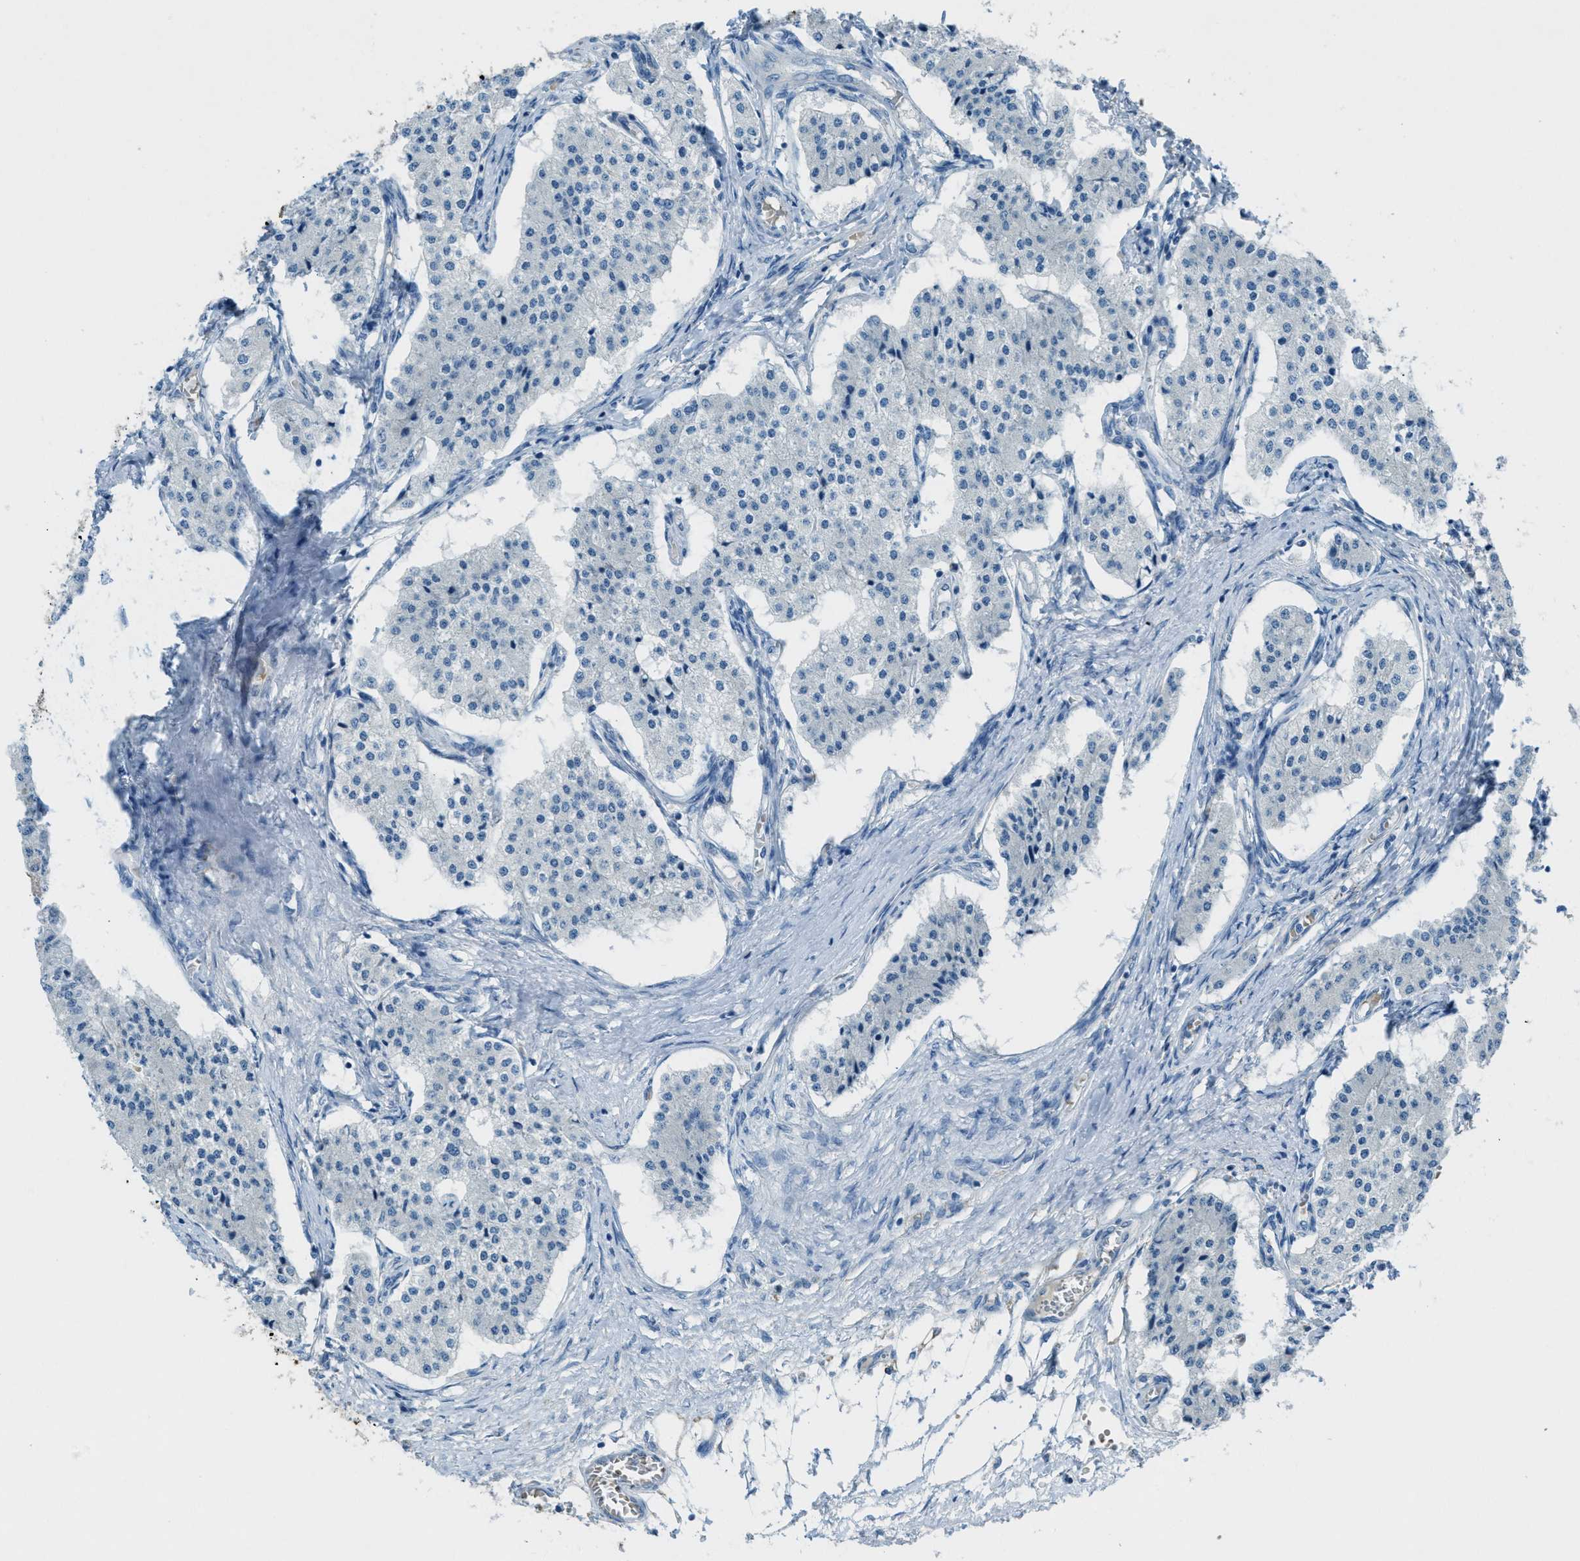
{"staining": {"intensity": "negative", "quantity": "none", "location": "none"}, "tissue": "carcinoid", "cell_type": "Tumor cells", "image_type": "cancer", "snomed": [{"axis": "morphology", "description": "Carcinoid, malignant, NOS"}, {"axis": "topography", "description": "Colon"}], "caption": "Malignant carcinoid stained for a protein using immunohistochemistry (IHC) displays no positivity tumor cells.", "gene": "CDON", "patient": {"sex": "female", "age": 52}}